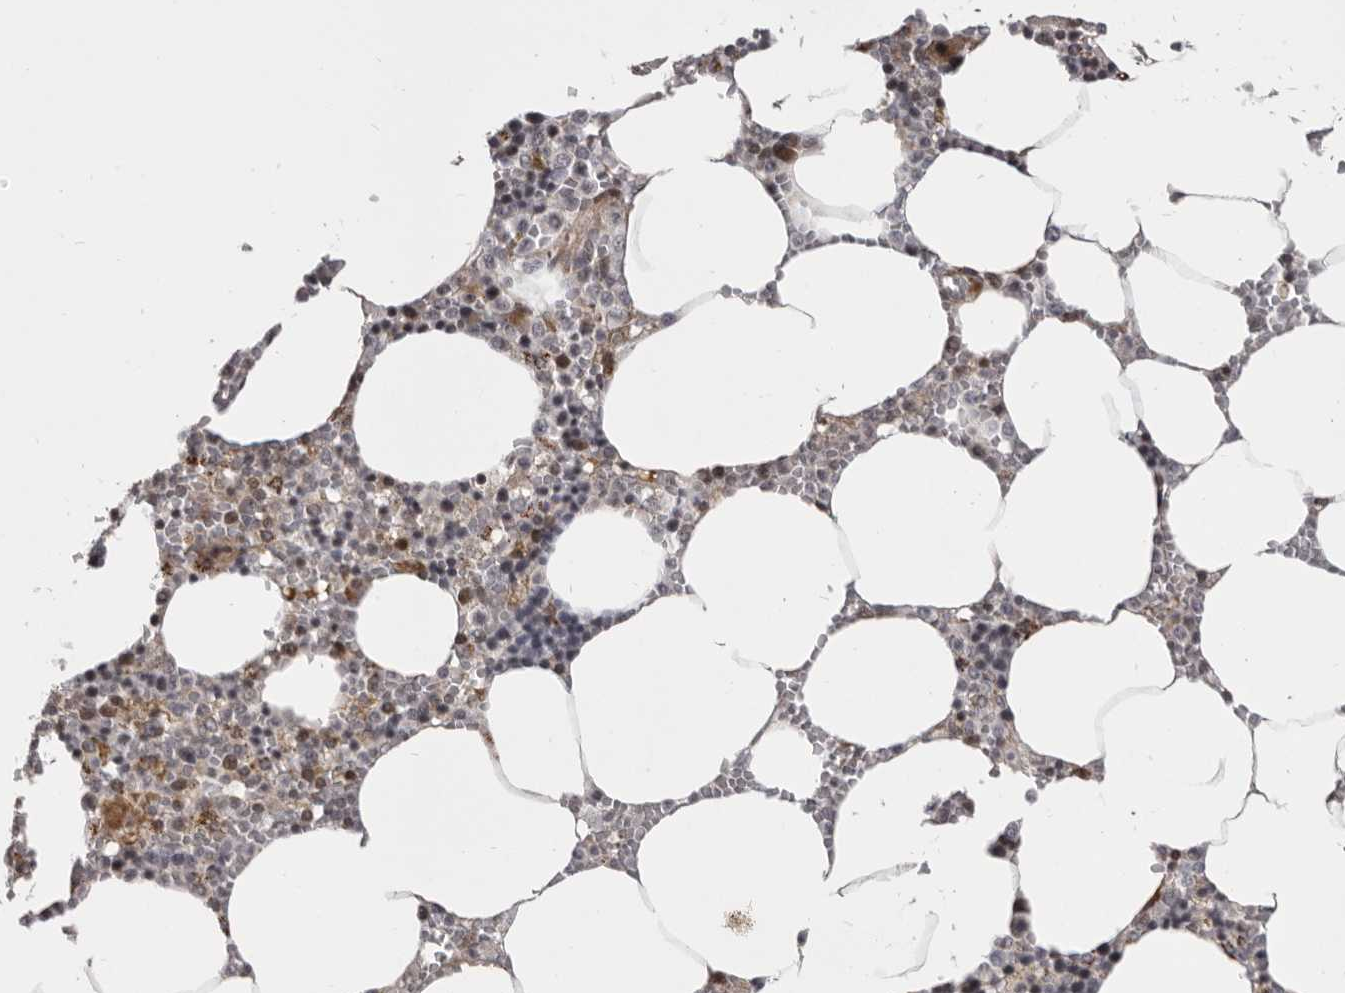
{"staining": {"intensity": "moderate", "quantity": "25%-75%", "location": "nuclear"}, "tissue": "bone marrow", "cell_type": "Hematopoietic cells", "image_type": "normal", "snomed": [{"axis": "morphology", "description": "Normal tissue, NOS"}, {"axis": "topography", "description": "Bone marrow"}], "caption": "Immunohistochemistry (IHC) image of normal bone marrow: human bone marrow stained using immunohistochemistry displays medium levels of moderate protein expression localized specifically in the nuclear of hematopoietic cells, appearing as a nuclear brown color.", "gene": "AZIN1", "patient": {"sex": "male", "age": 70}}